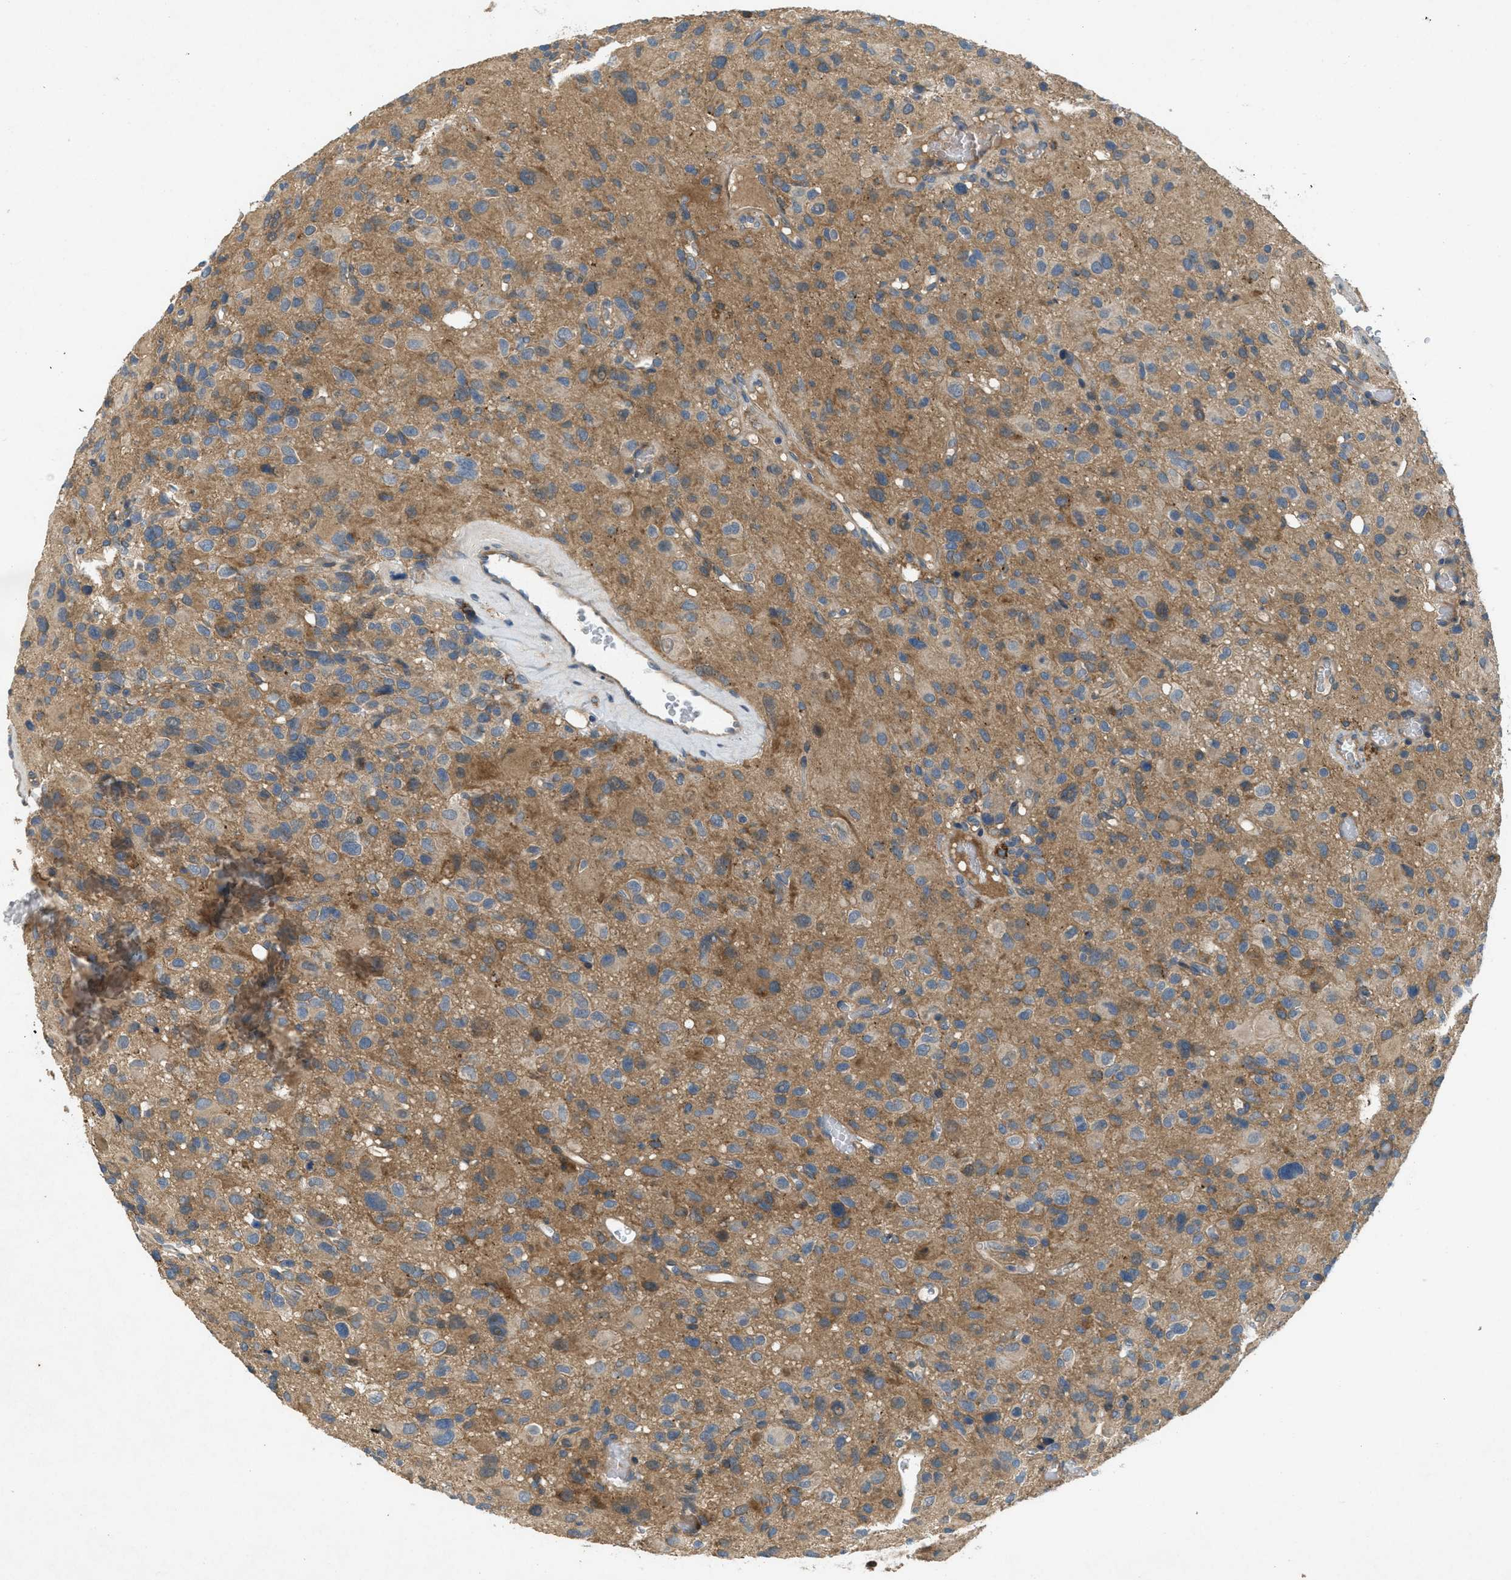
{"staining": {"intensity": "moderate", "quantity": "<25%", "location": "cytoplasmic/membranous"}, "tissue": "glioma", "cell_type": "Tumor cells", "image_type": "cancer", "snomed": [{"axis": "morphology", "description": "Glioma, malignant, High grade"}, {"axis": "topography", "description": "Brain"}], "caption": "A low amount of moderate cytoplasmic/membranous positivity is appreciated in about <25% of tumor cells in glioma tissue.", "gene": "ADCY6", "patient": {"sex": "male", "age": 48}}